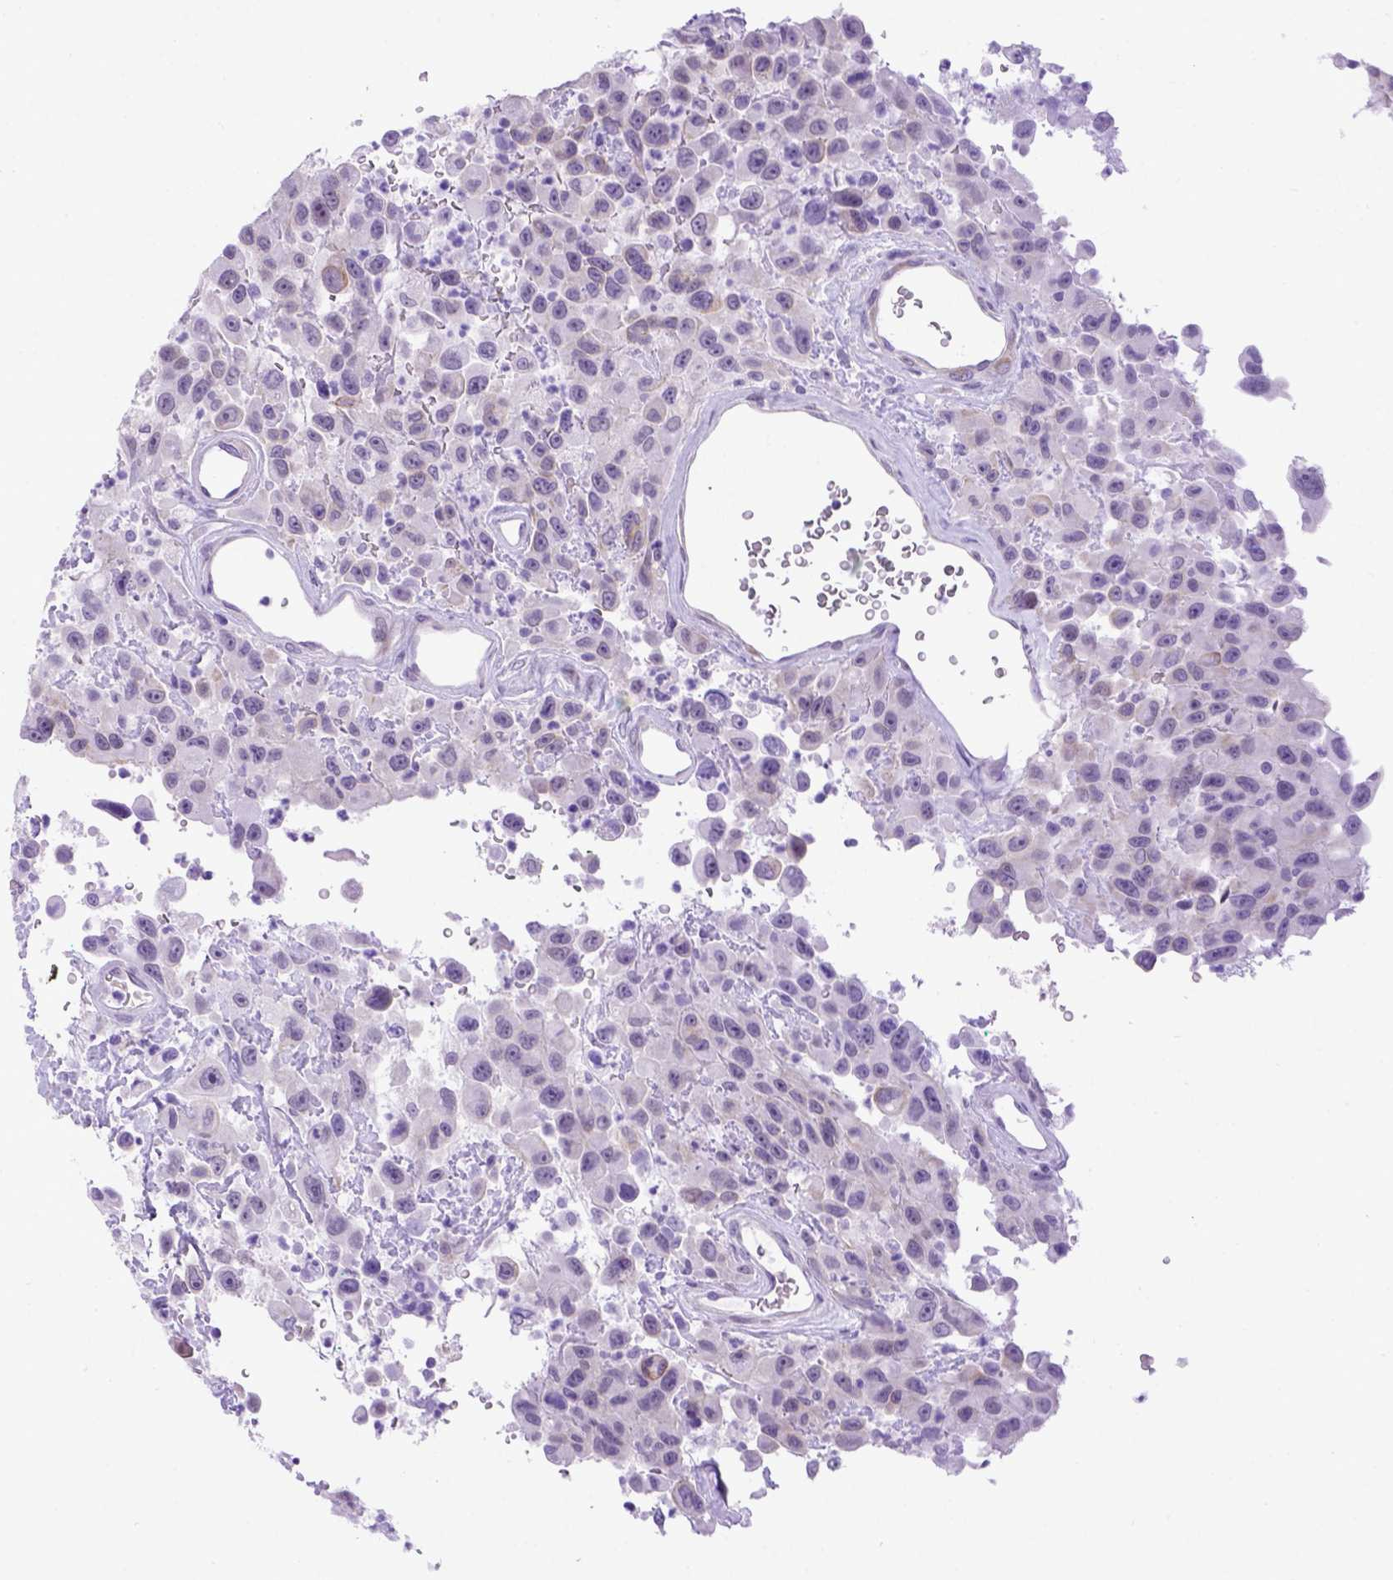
{"staining": {"intensity": "negative", "quantity": "none", "location": "none"}, "tissue": "urothelial cancer", "cell_type": "Tumor cells", "image_type": "cancer", "snomed": [{"axis": "morphology", "description": "Urothelial carcinoma, High grade"}, {"axis": "topography", "description": "Urinary bladder"}], "caption": "The image demonstrates no staining of tumor cells in urothelial carcinoma (high-grade).", "gene": "ADAM12", "patient": {"sex": "male", "age": 53}}